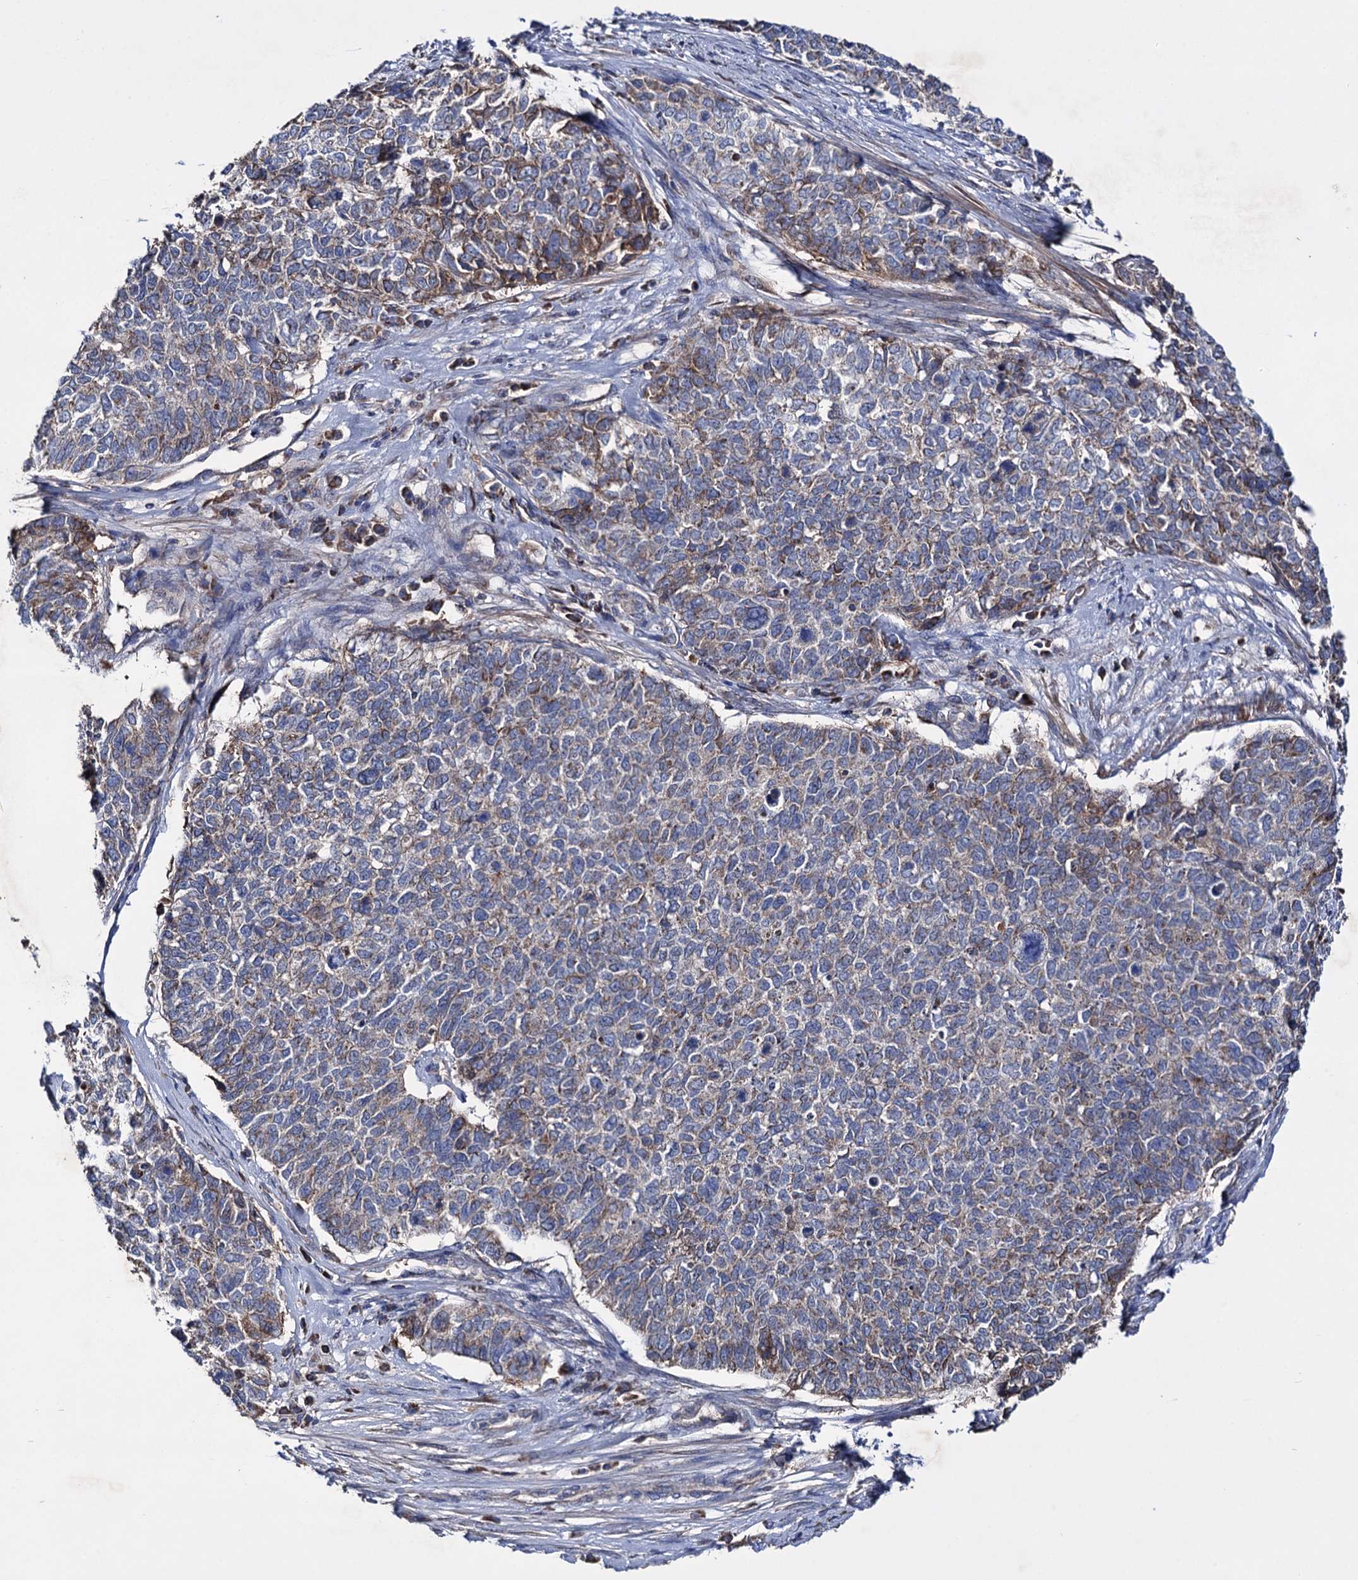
{"staining": {"intensity": "weak", "quantity": "25%-75%", "location": "cytoplasmic/membranous"}, "tissue": "cervical cancer", "cell_type": "Tumor cells", "image_type": "cancer", "snomed": [{"axis": "morphology", "description": "Squamous cell carcinoma, NOS"}, {"axis": "topography", "description": "Cervix"}], "caption": "Cervical cancer tissue displays weak cytoplasmic/membranous staining in about 25%-75% of tumor cells, visualized by immunohistochemistry.", "gene": "CLPB", "patient": {"sex": "female", "age": 63}}